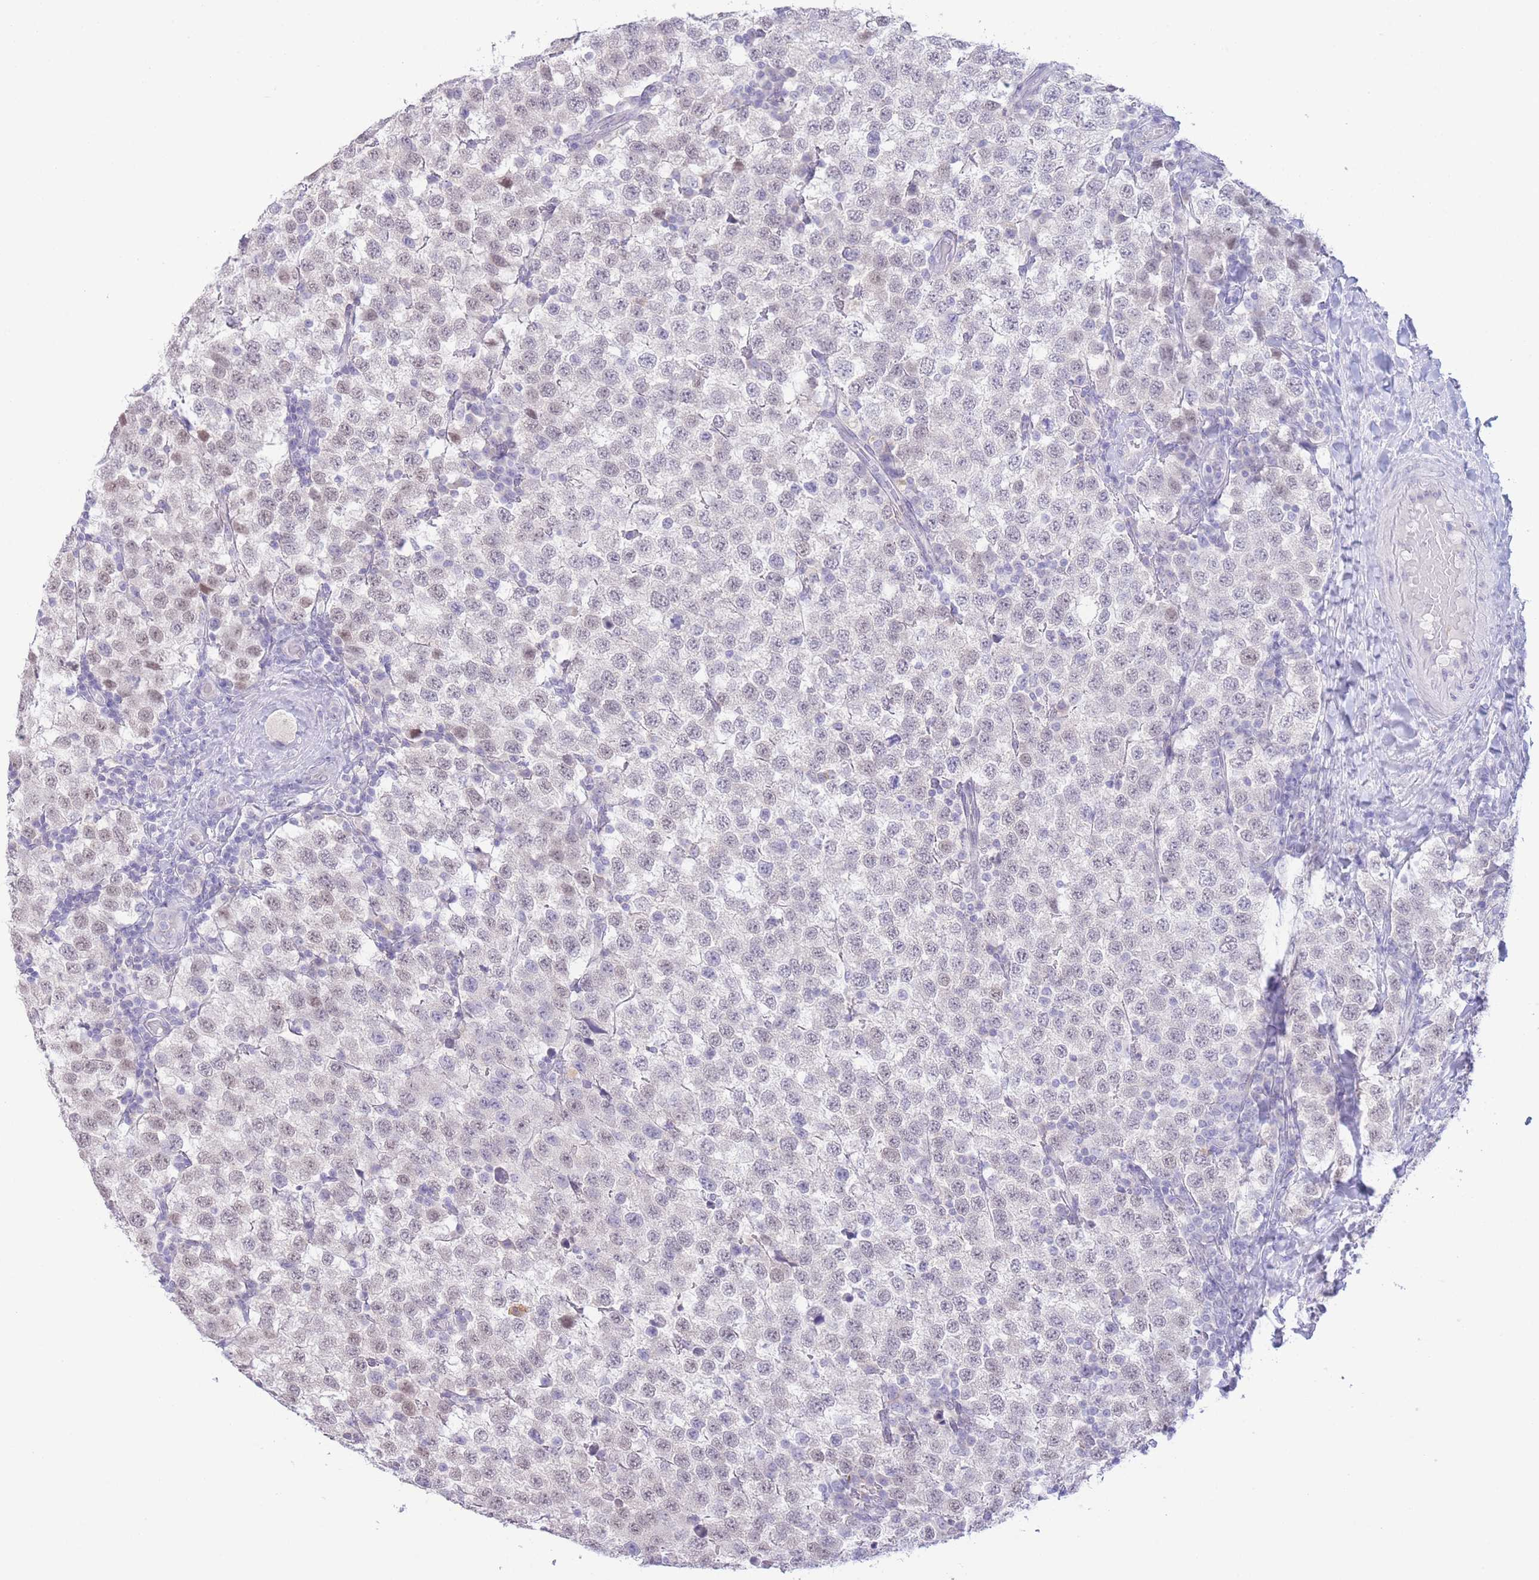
{"staining": {"intensity": "negative", "quantity": "none", "location": "none"}, "tissue": "testis cancer", "cell_type": "Tumor cells", "image_type": "cancer", "snomed": [{"axis": "morphology", "description": "Seminoma, NOS"}, {"axis": "topography", "description": "Testis"}], "caption": "This is an immunohistochemistry micrograph of testis cancer. There is no positivity in tumor cells.", "gene": "LCLAT1", "patient": {"sex": "male", "age": 34}}